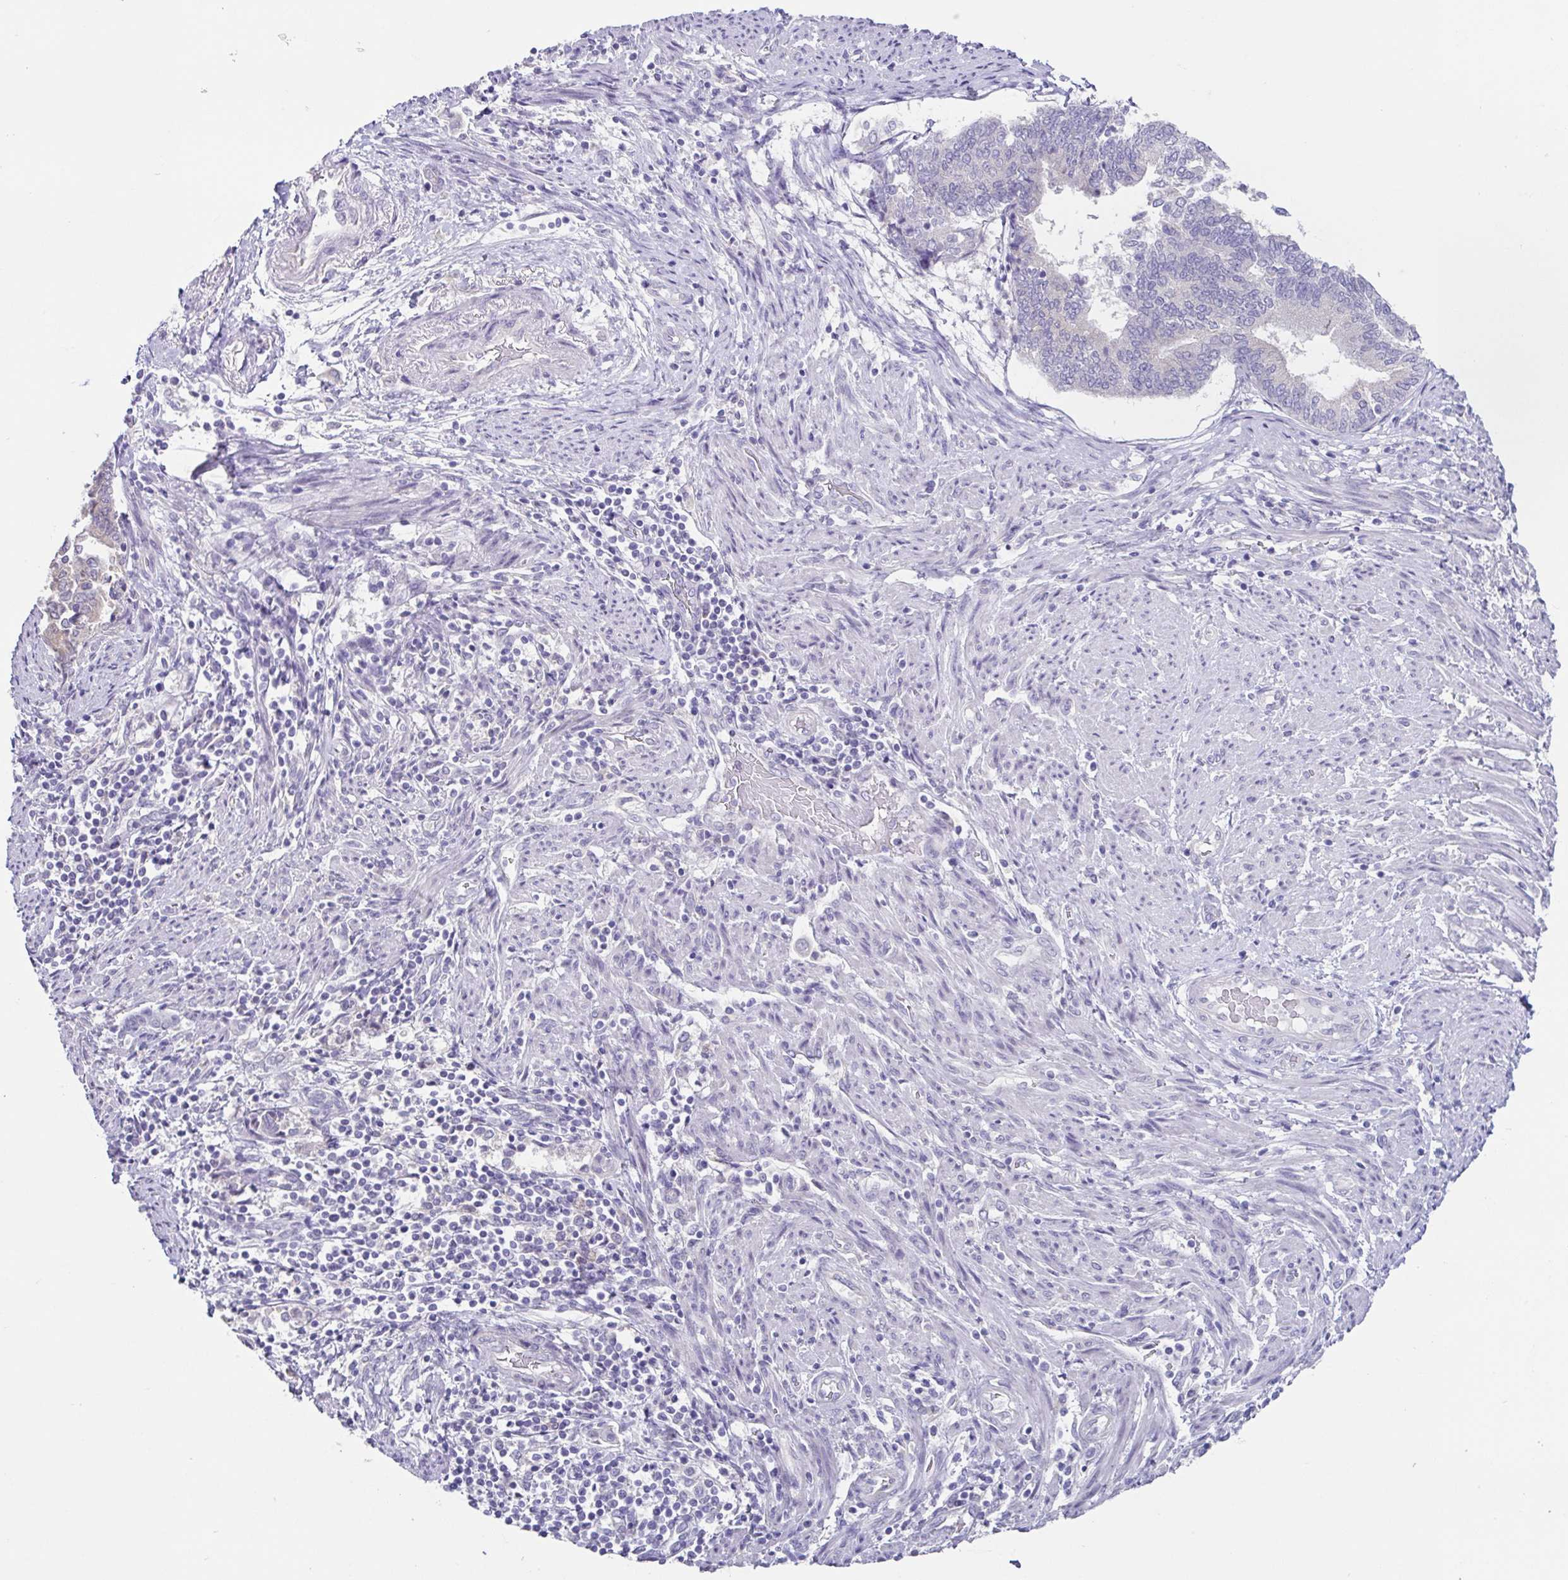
{"staining": {"intensity": "negative", "quantity": "none", "location": "none"}, "tissue": "endometrial cancer", "cell_type": "Tumor cells", "image_type": "cancer", "snomed": [{"axis": "morphology", "description": "Adenocarcinoma, NOS"}, {"axis": "topography", "description": "Endometrium"}], "caption": "IHC histopathology image of adenocarcinoma (endometrial) stained for a protein (brown), which exhibits no staining in tumor cells.", "gene": "RDH11", "patient": {"sex": "female", "age": 65}}